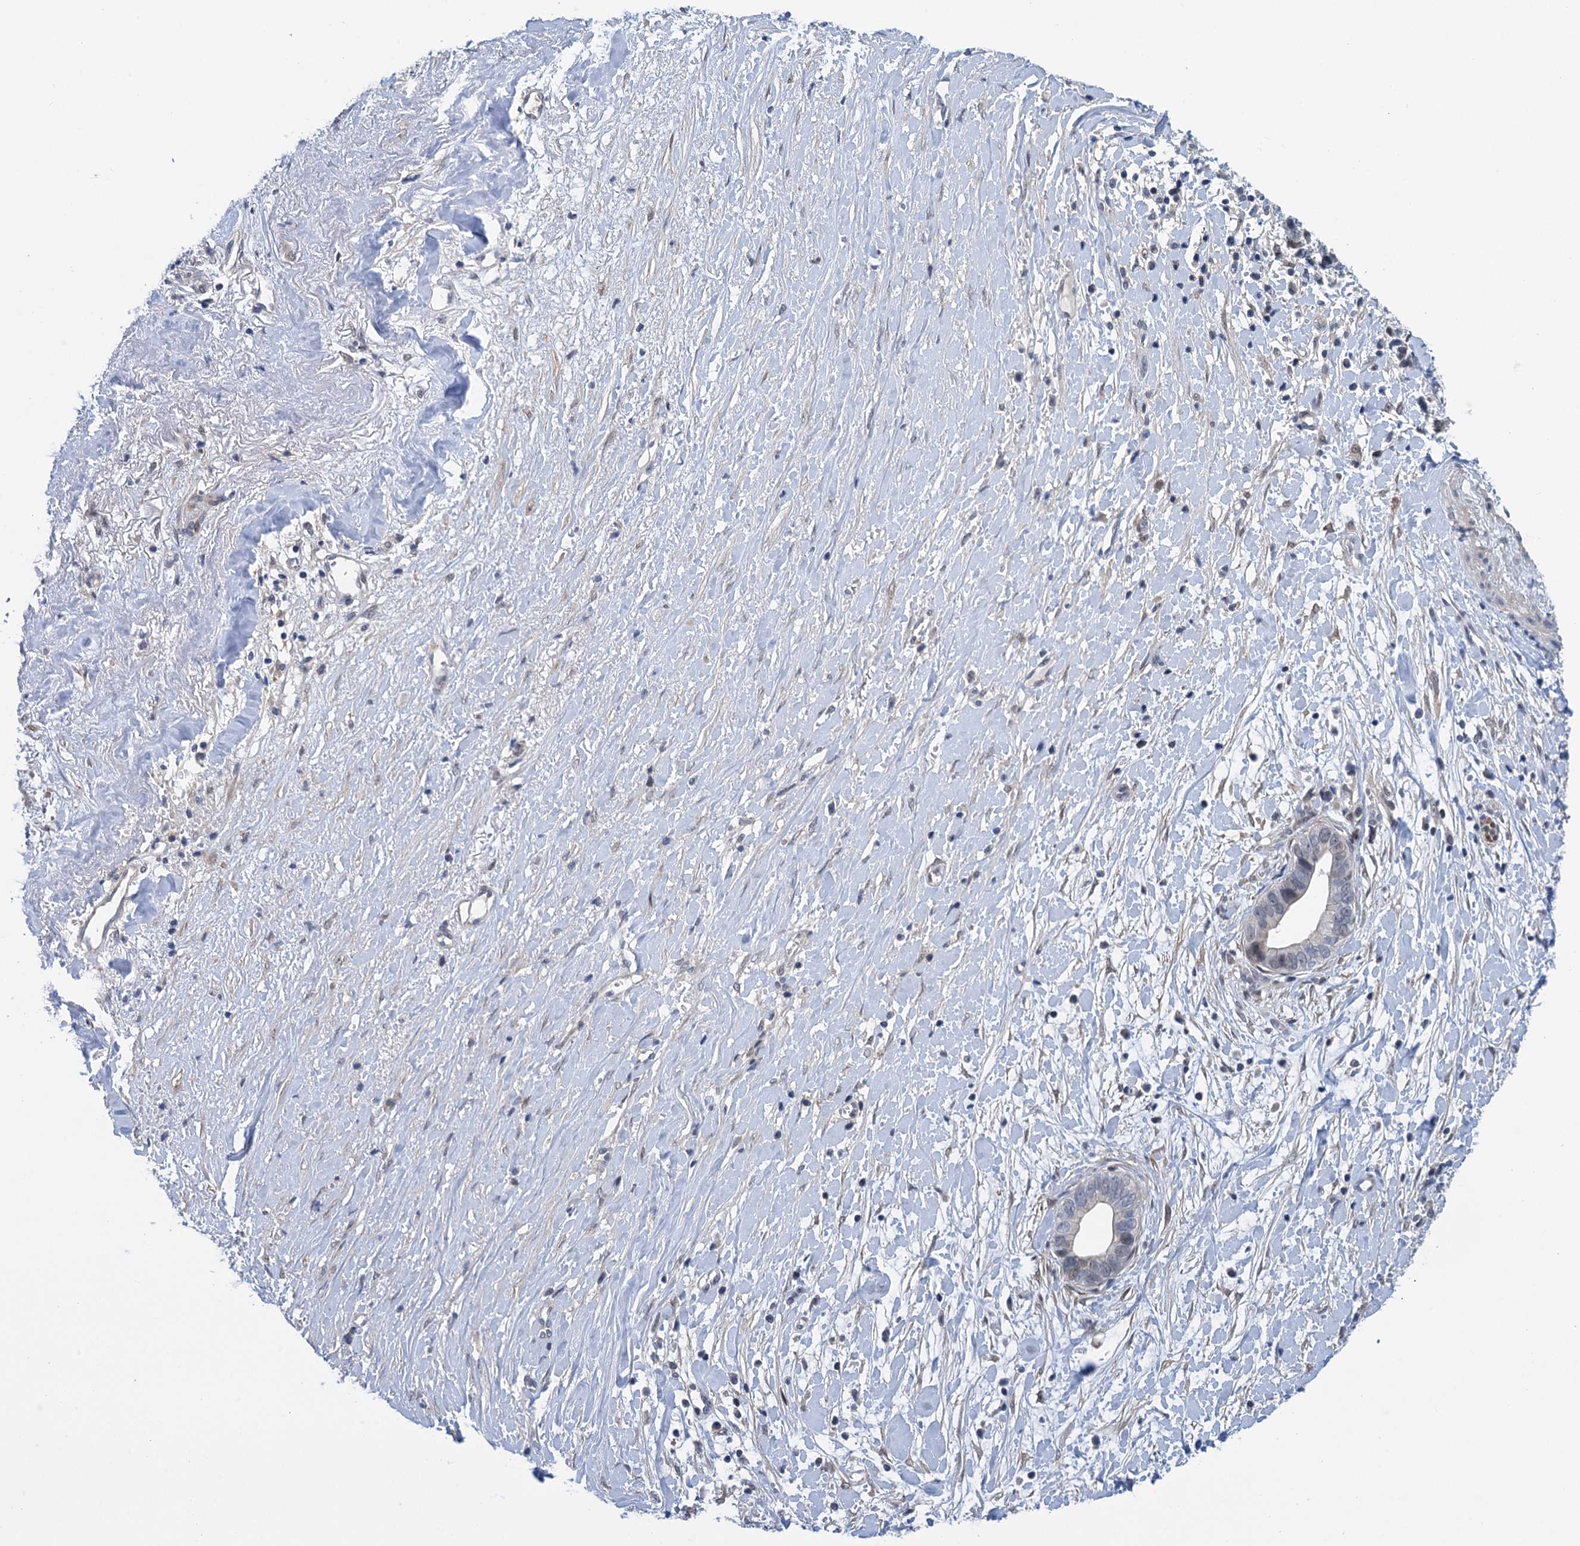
{"staining": {"intensity": "negative", "quantity": "none", "location": "none"}, "tissue": "liver cancer", "cell_type": "Tumor cells", "image_type": "cancer", "snomed": [{"axis": "morphology", "description": "Cholangiocarcinoma"}, {"axis": "topography", "description": "Liver"}], "caption": "An image of human liver cholangiocarcinoma is negative for staining in tumor cells.", "gene": "MRFAP1", "patient": {"sex": "female", "age": 79}}